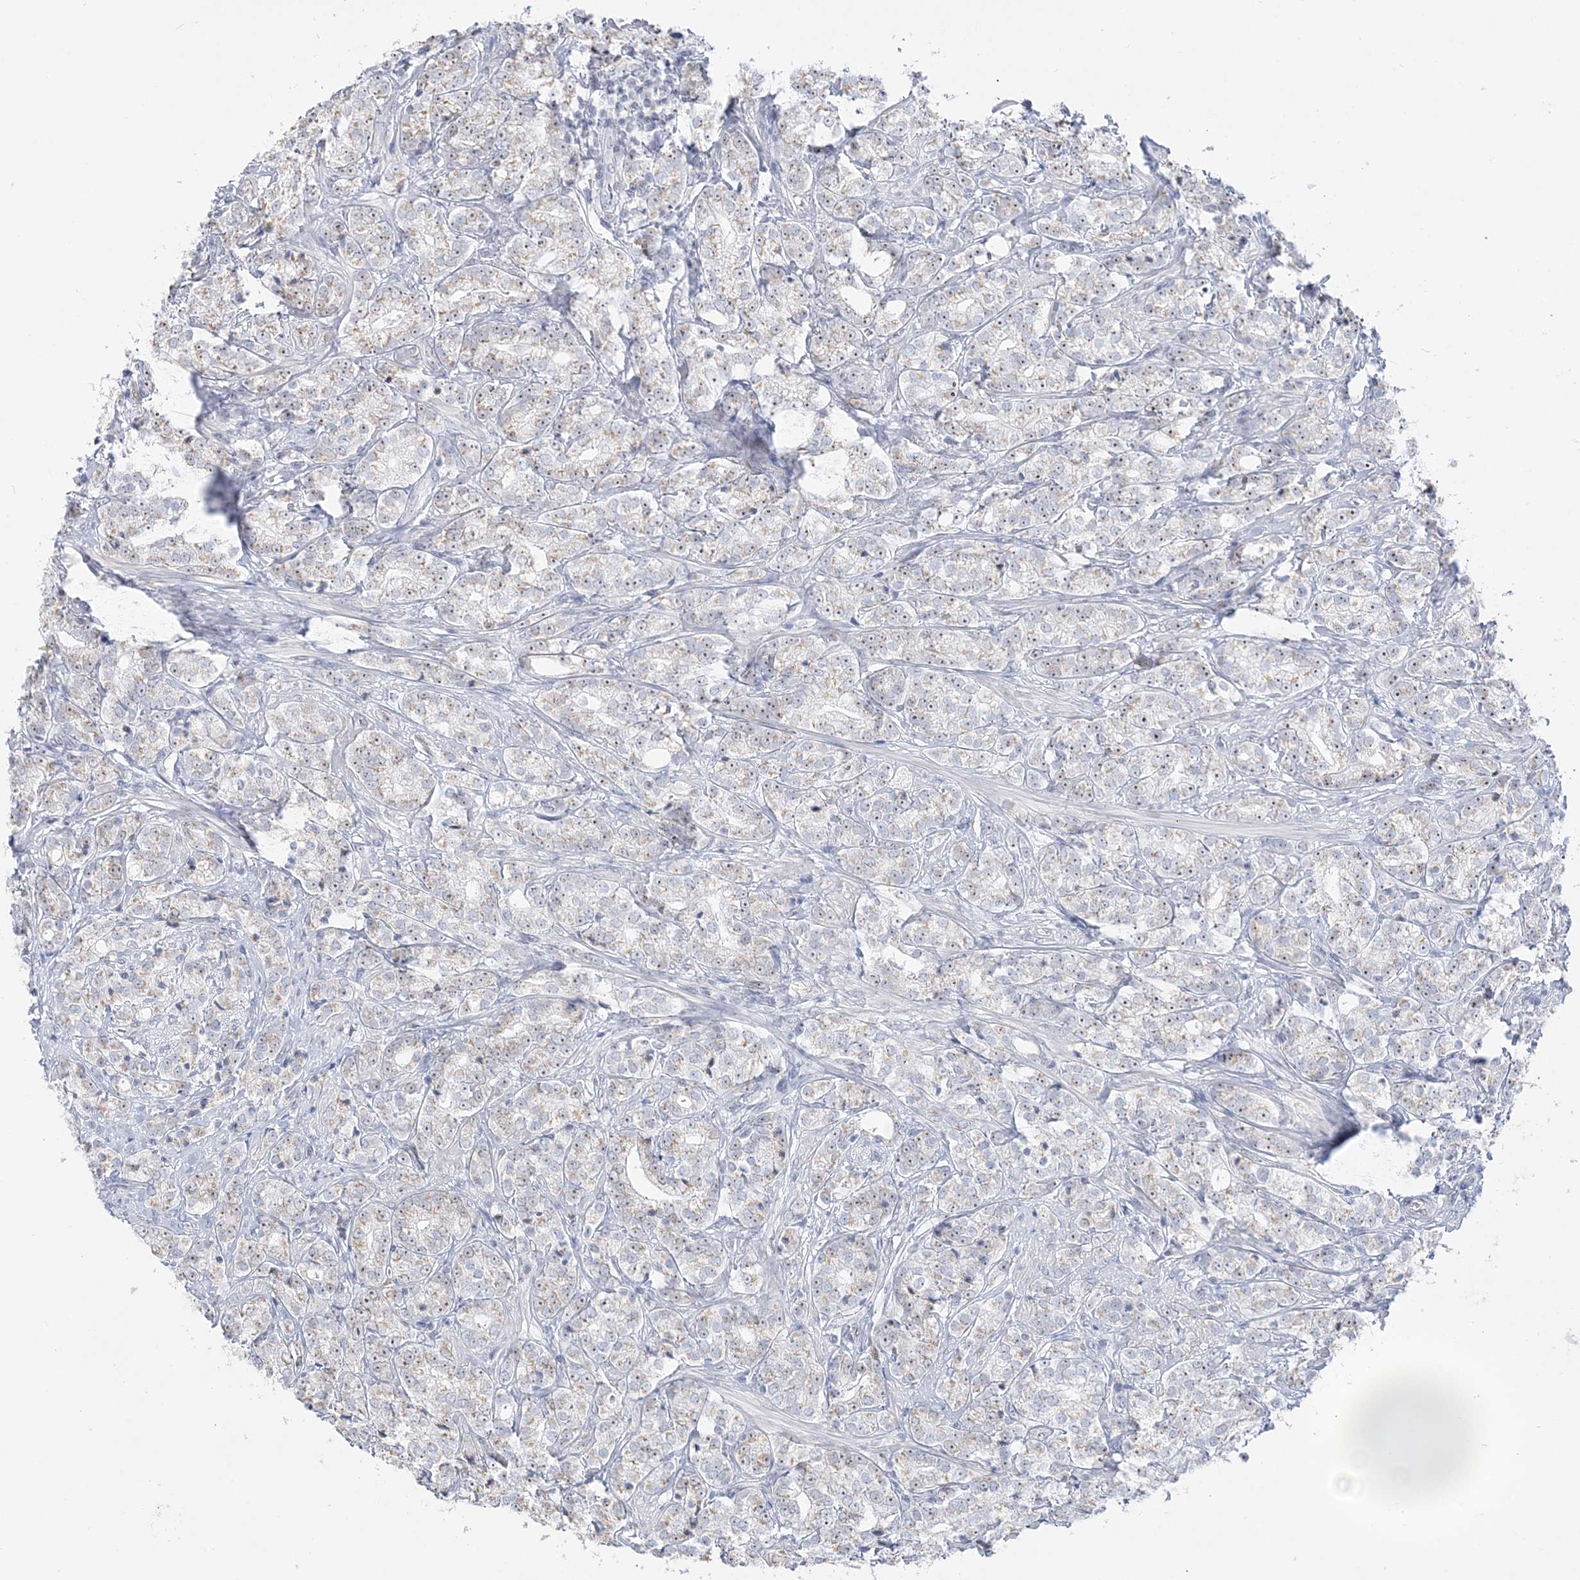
{"staining": {"intensity": "weak", "quantity": "25%-75%", "location": "cytoplasmic/membranous"}, "tissue": "prostate cancer", "cell_type": "Tumor cells", "image_type": "cancer", "snomed": [{"axis": "morphology", "description": "Adenocarcinoma, High grade"}, {"axis": "topography", "description": "Prostate"}], "caption": "Immunohistochemistry (IHC) of prostate cancer (high-grade adenocarcinoma) reveals low levels of weak cytoplasmic/membranous positivity in about 25%-75% of tumor cells.", "gene": "DDX21", "patient": {"sex": "male", "age": 69}}